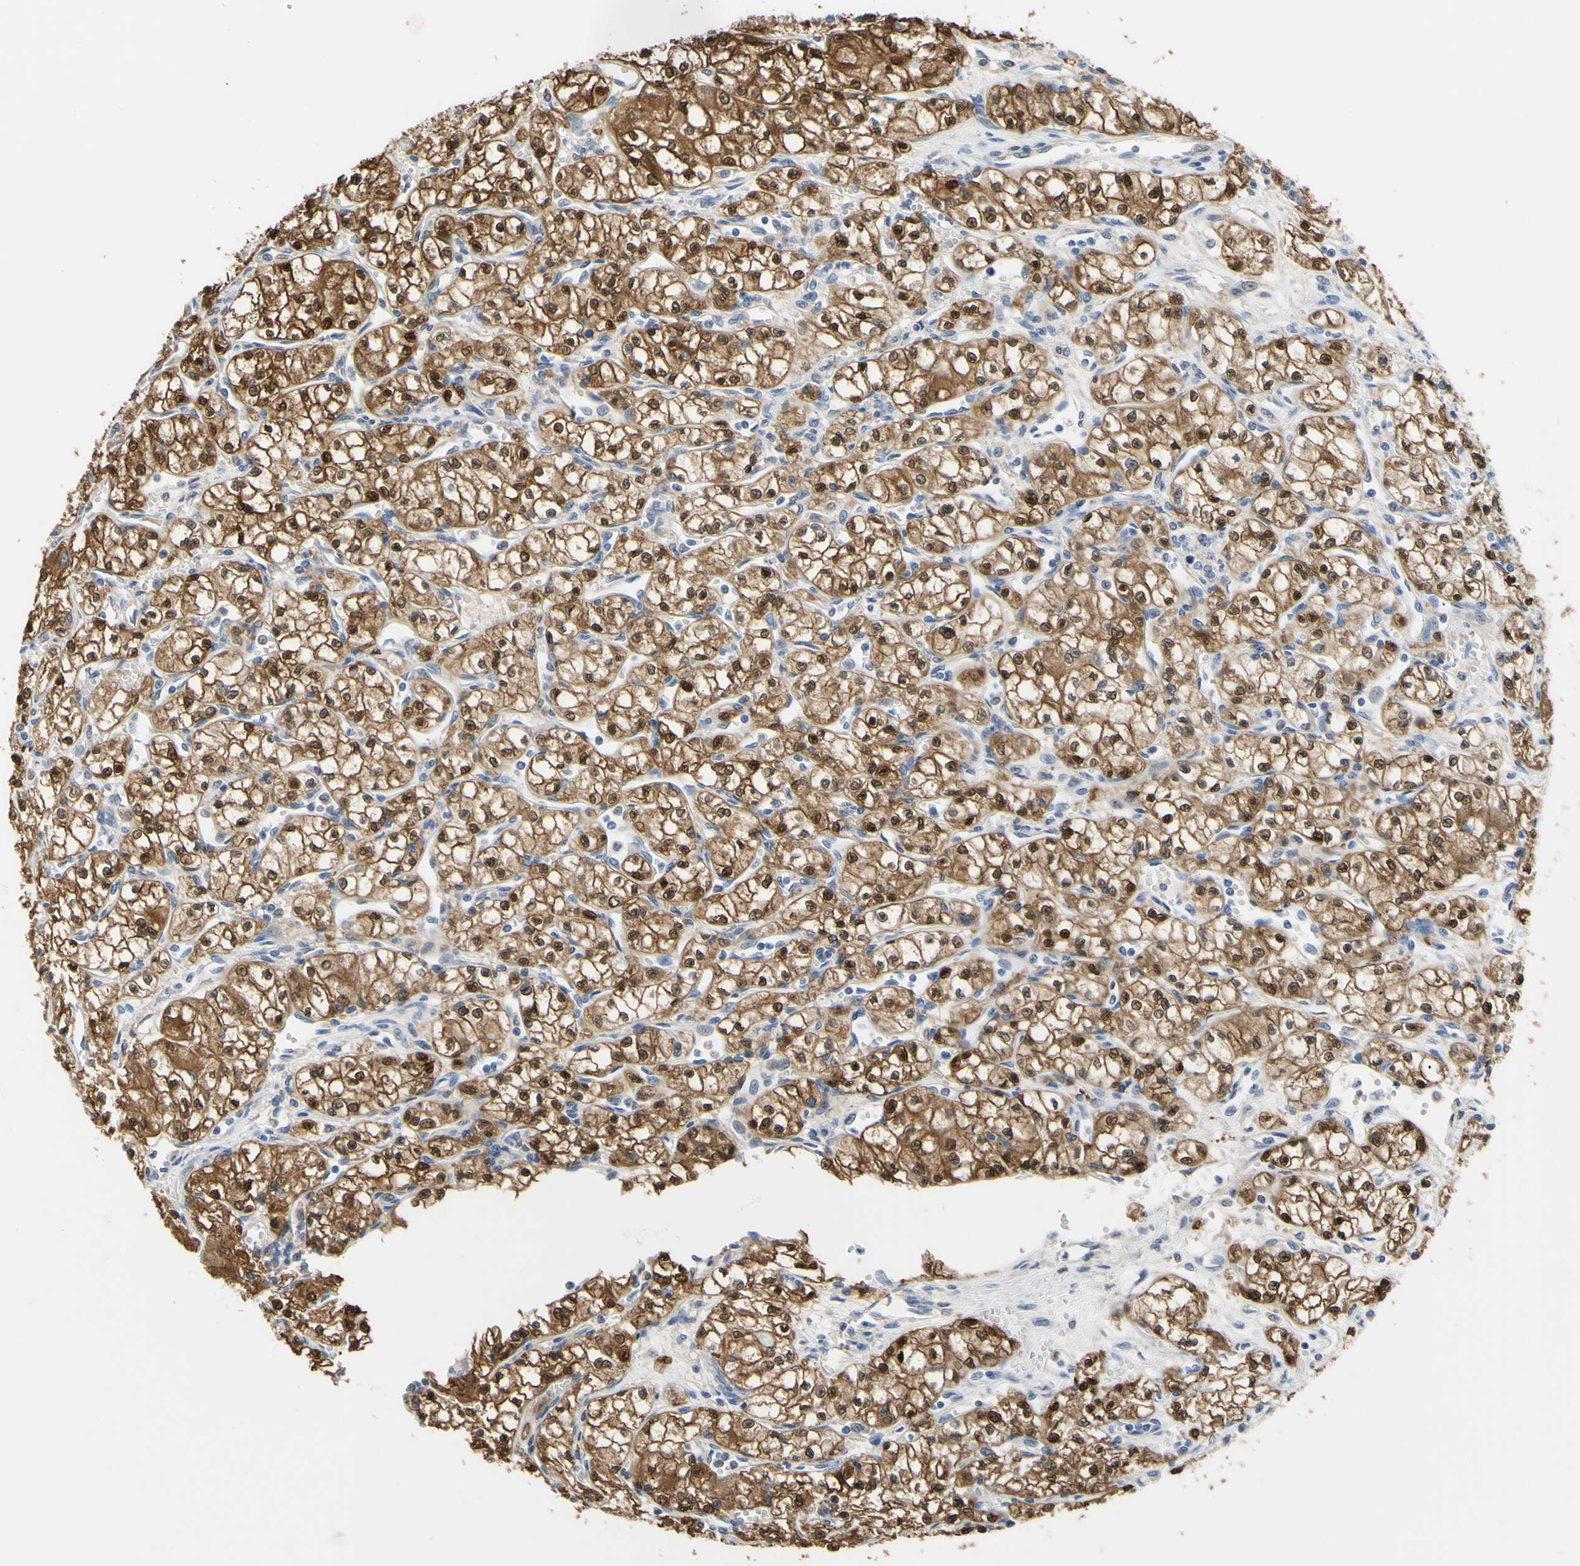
{"staining": {"intensity": "strong", "quantity": ">75%", "location": "cytoplasmic/membranous,nuclear"}, "tissue": "renal cancer", "cell_type": "Tumor cells", "image_type": "cancer", "snomed": [{"axis": "morphology", "description": "Normal tissue, NOS"}, {"axis": "morphology", "description": "Adenocarcinoma, NOS"}, {"axis": "topography", "description": "Kidney"}], "caption": "Immunohistochemical staining of human renal cancer exhibits high levels of strong cytoplasmic/membranous and nuclear protein expression in approximately >75% of tumor cells.", "gene": "UPK3B", "patient": {"sex": "male", "age": 59}}